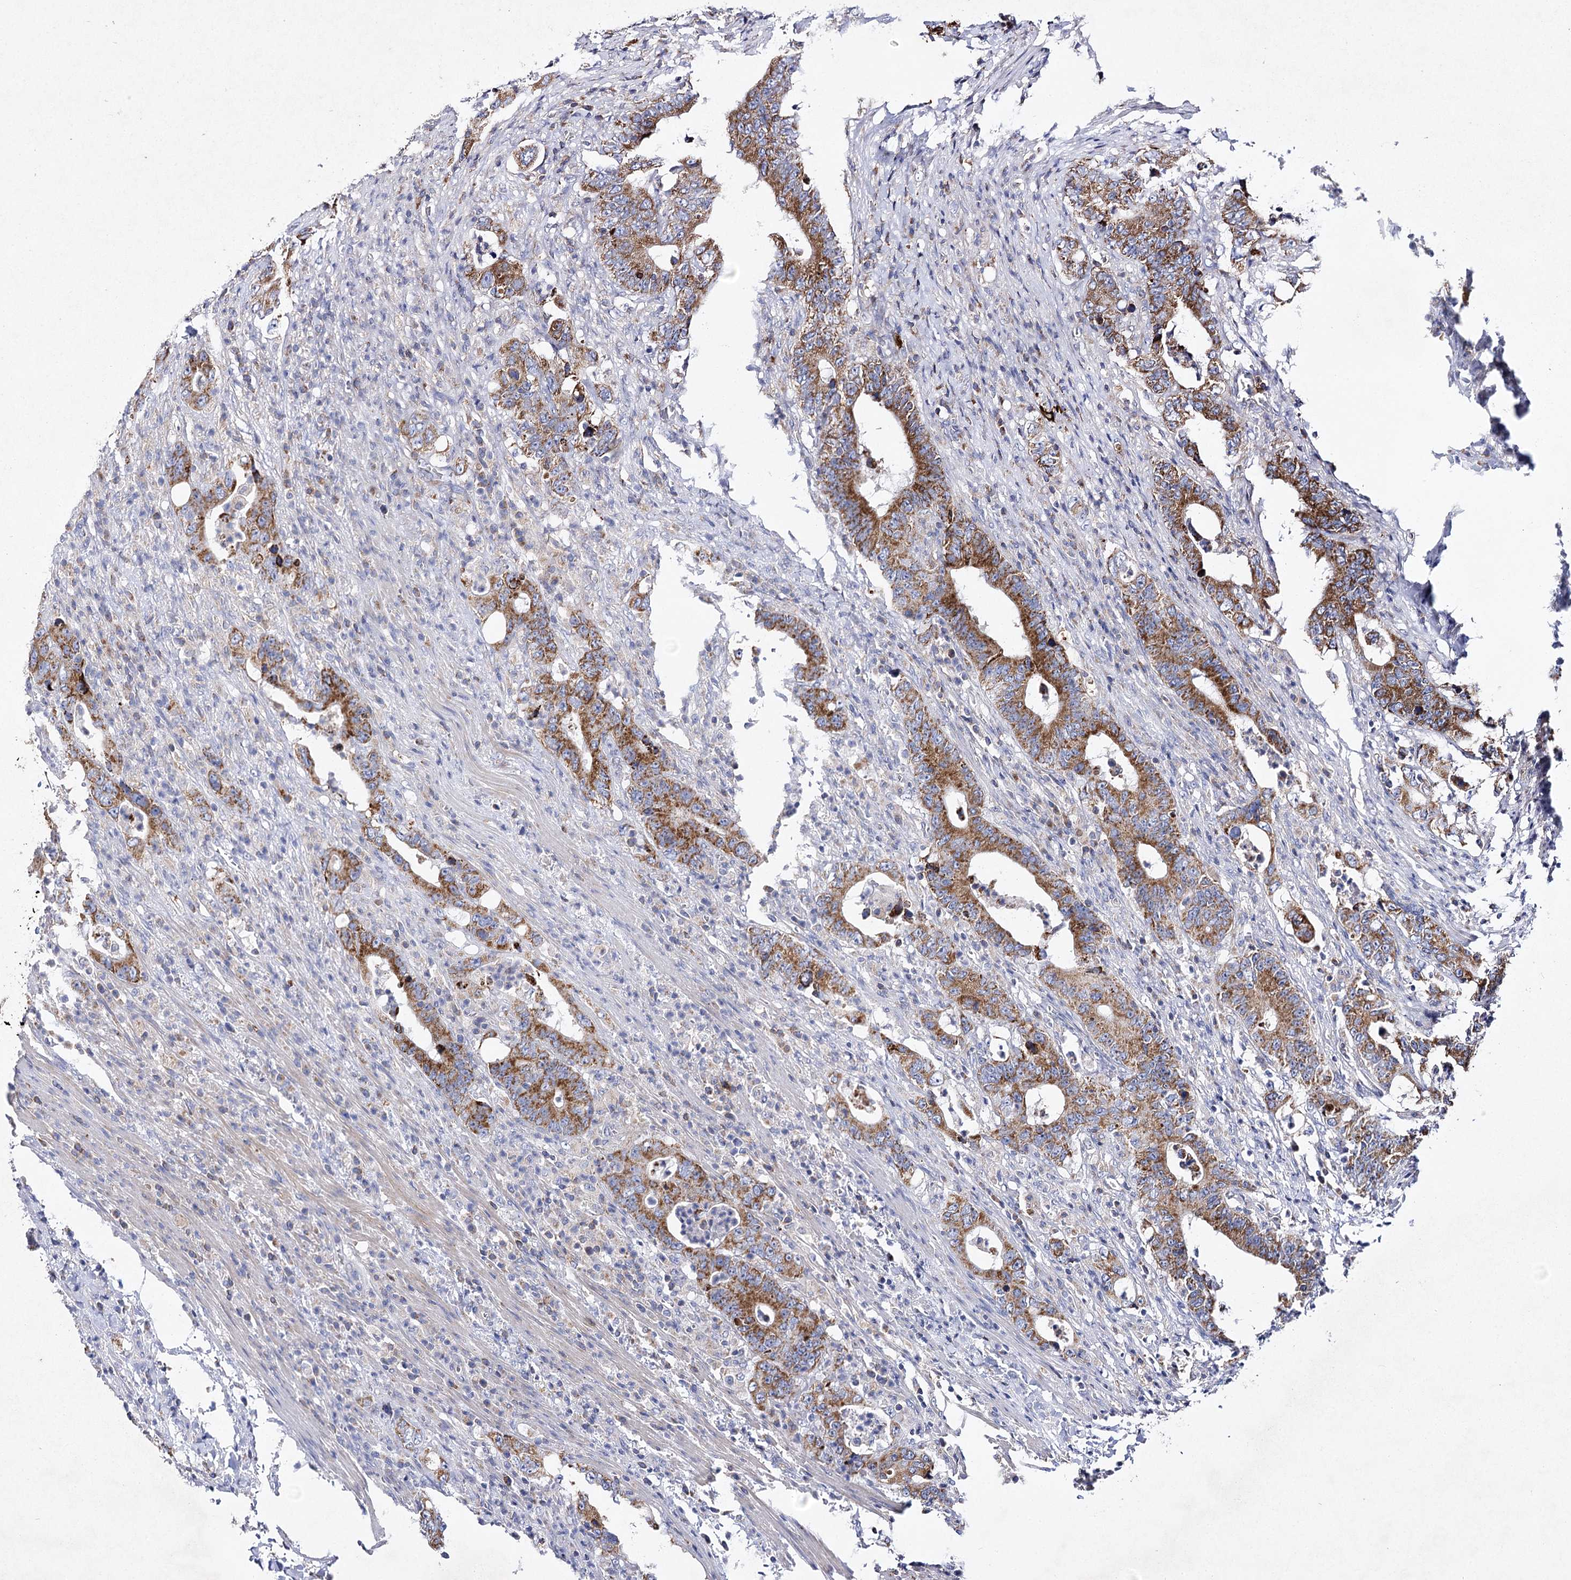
{"staining": {"intensity": "moderate", "quantity": ">75%", "location": "cytoplasmic/membranous"}, "tissue": "colorectal cancer", "cell_type": "Tumor cells", "image_type": "cancer", "snomed": [{"axis": "morphology", "description": "Adenocarcinoma, NOS"}, {"axis": "topography", "description": "Colon"}], "caption": "A medium amount of moderate cytoplasmic/membranous expression is present in about >75% of tumor cells in colorectal cancer (adenocarcinoma) tissue. Nuclei are stained in blue.", "gene": "COX15", "patient": {"sex": "female", "age": 75}}